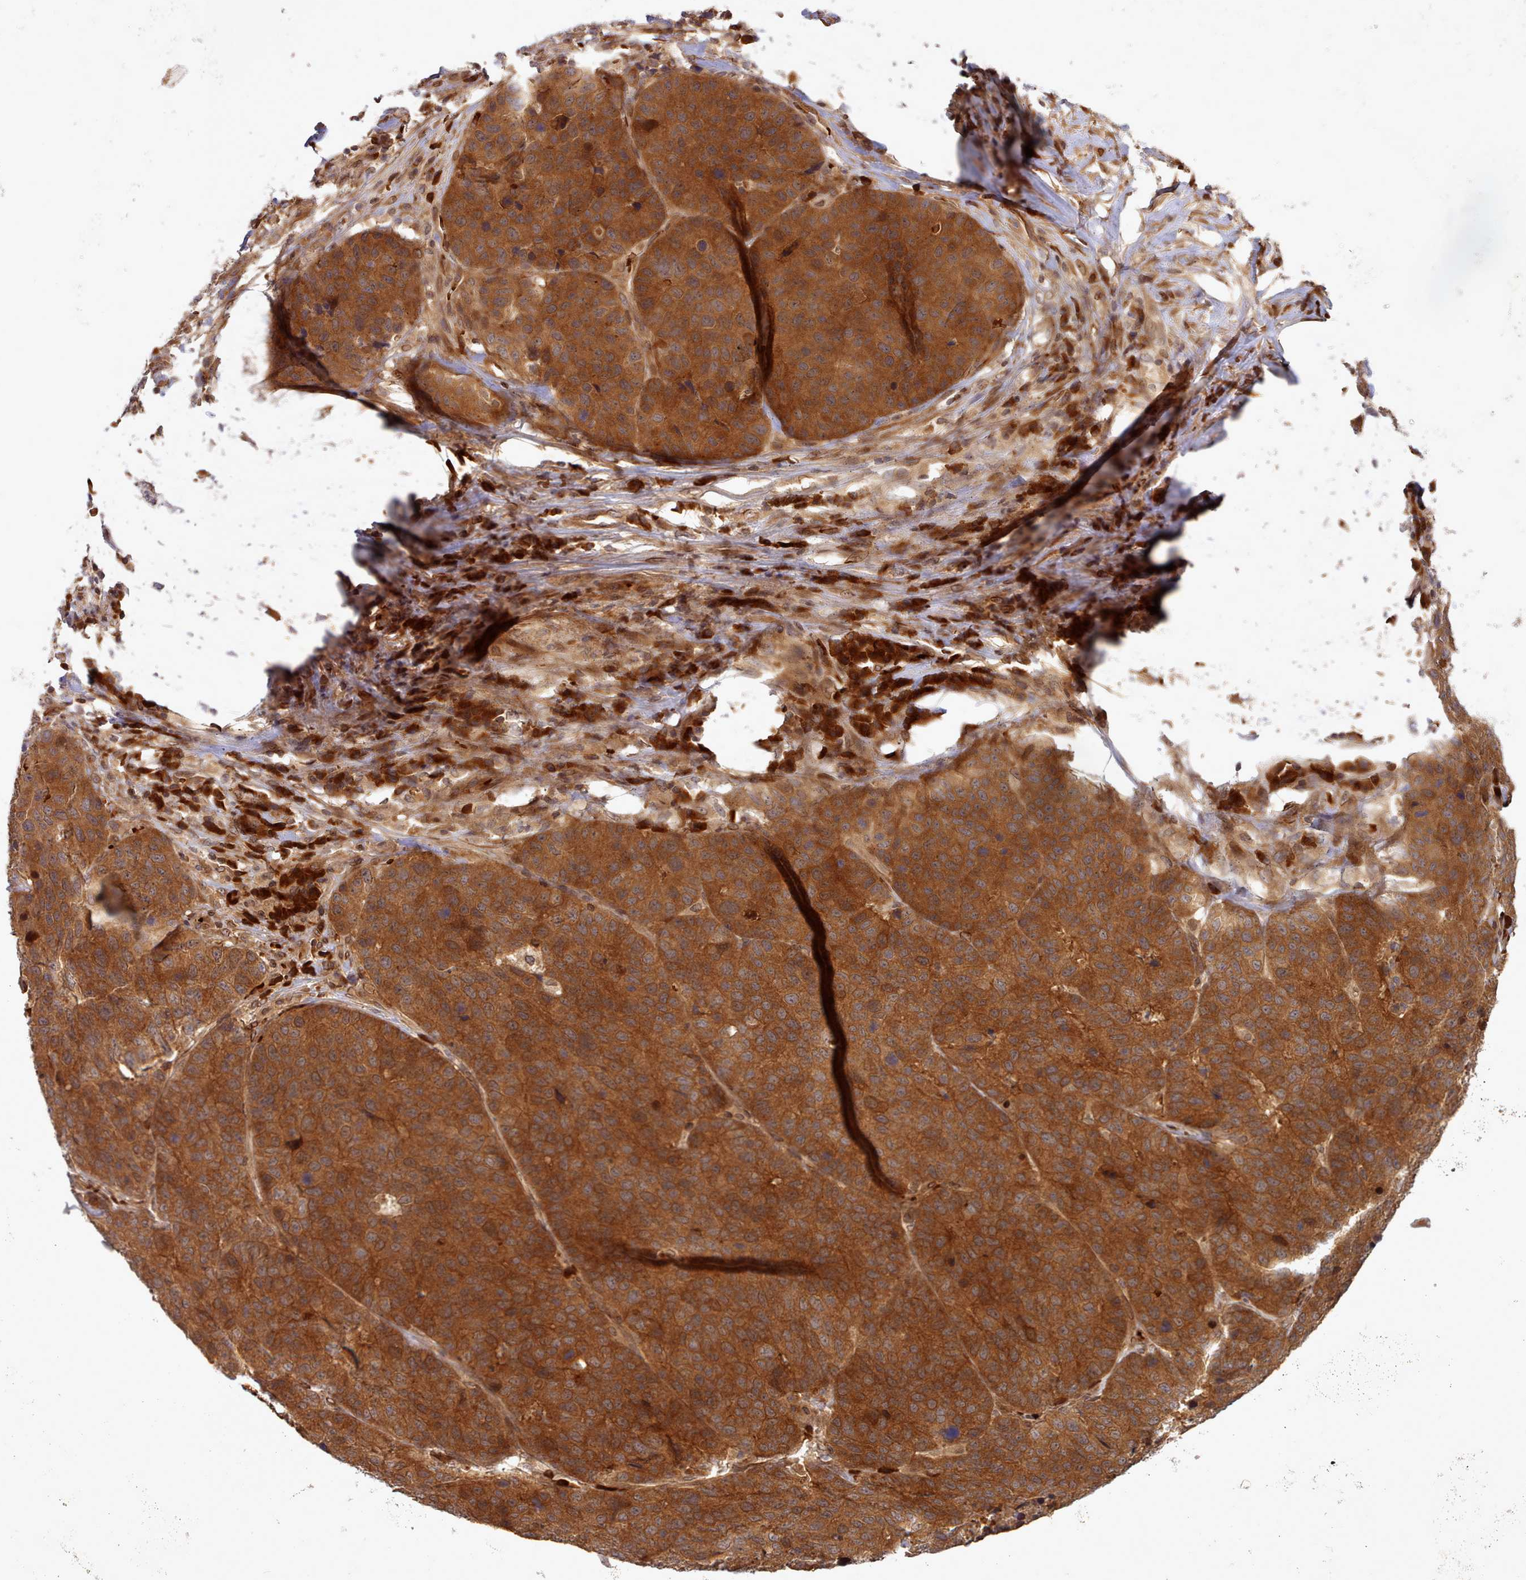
{"staining": {"intensity": "strong", "quantity": ">75%", "location": "cytoplasmic/membranous"}, "tissue": "stomach cancer", "cell_type": "Tumor cells", "image_type": "cancer", "snomed": [{"axis": "morphology", "description": "Adenocarcinoma, NOS"}, {"axis": "topography", "description": "Stomach"}], "caption": "This photomicrograph reveals immunohistochemistry staining of human stomach cancer, with high strong cytoplasmic/membranous staining in approximately >75% of tumor cells.", "gene": "UBE2G1", "patient": {"sex": "male", "age": 71}}